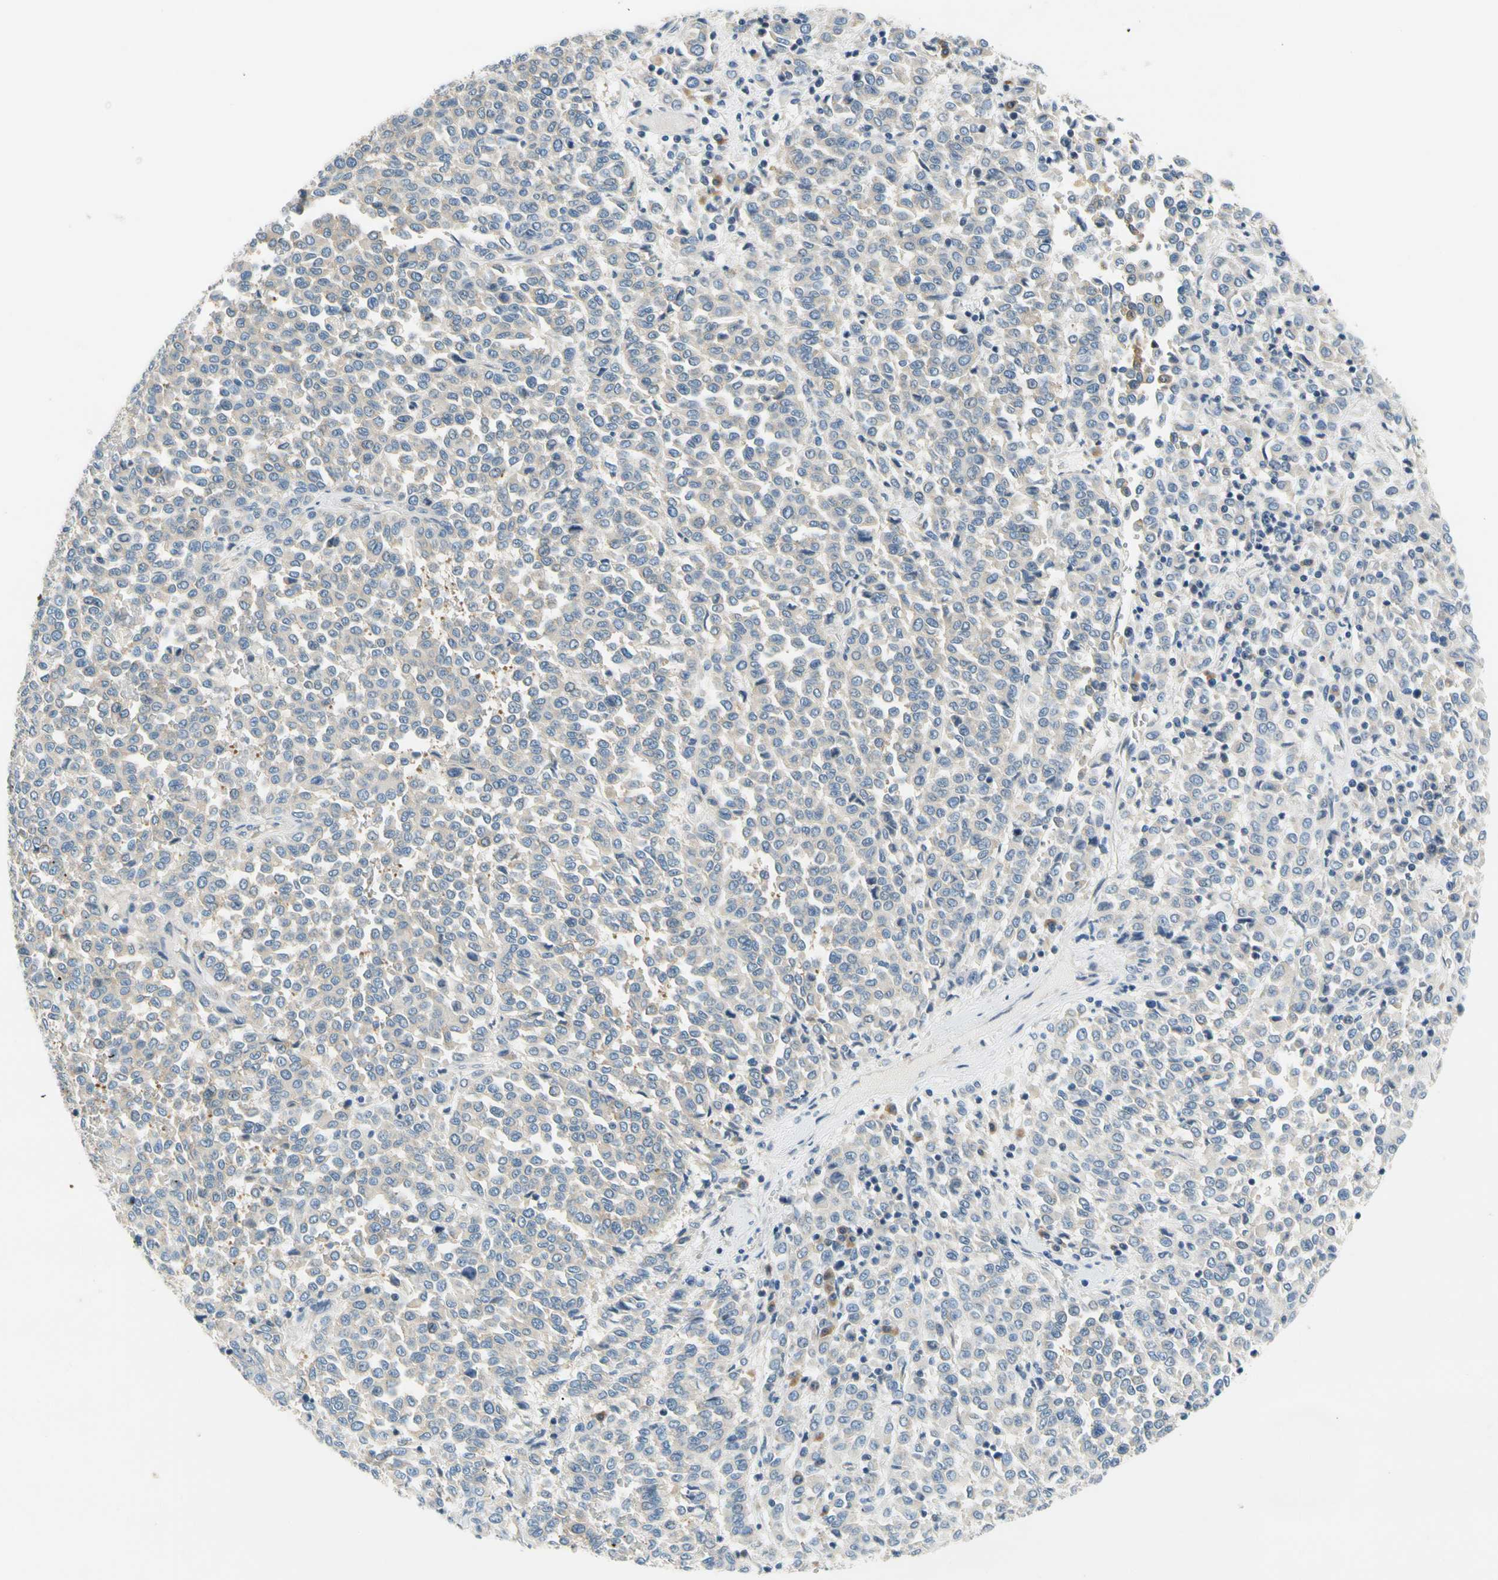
{"staining": {"intensity": "weak", "quantity": "25%-75%", "location": "cytoplasmic/membranous"}, "tissue": "melanoma", "cell_type": "Tumor cells", "image_type": "cancer", "snomed": [{"axis": "morphology", "description": "Malignant melanoma, Metastatic site"}, {"axis": "topography", "description": "Pancreas"}], "caption": "Immunohistochemistry (IHC) of malignant melanoma (metastatic site) demonstrates low levels of weak cytoplasmic/membranous staining in approximately 25%-75% of tumor cells. The staining was performed using DAB (3,3'-diaminobenzidine) to visualize the protein expression in brown, while the nuclei were stained in blue with hematoxylin (Magnification: 20x).", "gene": "LRRC47", "patient": {"sex": "female", "age": 30}}